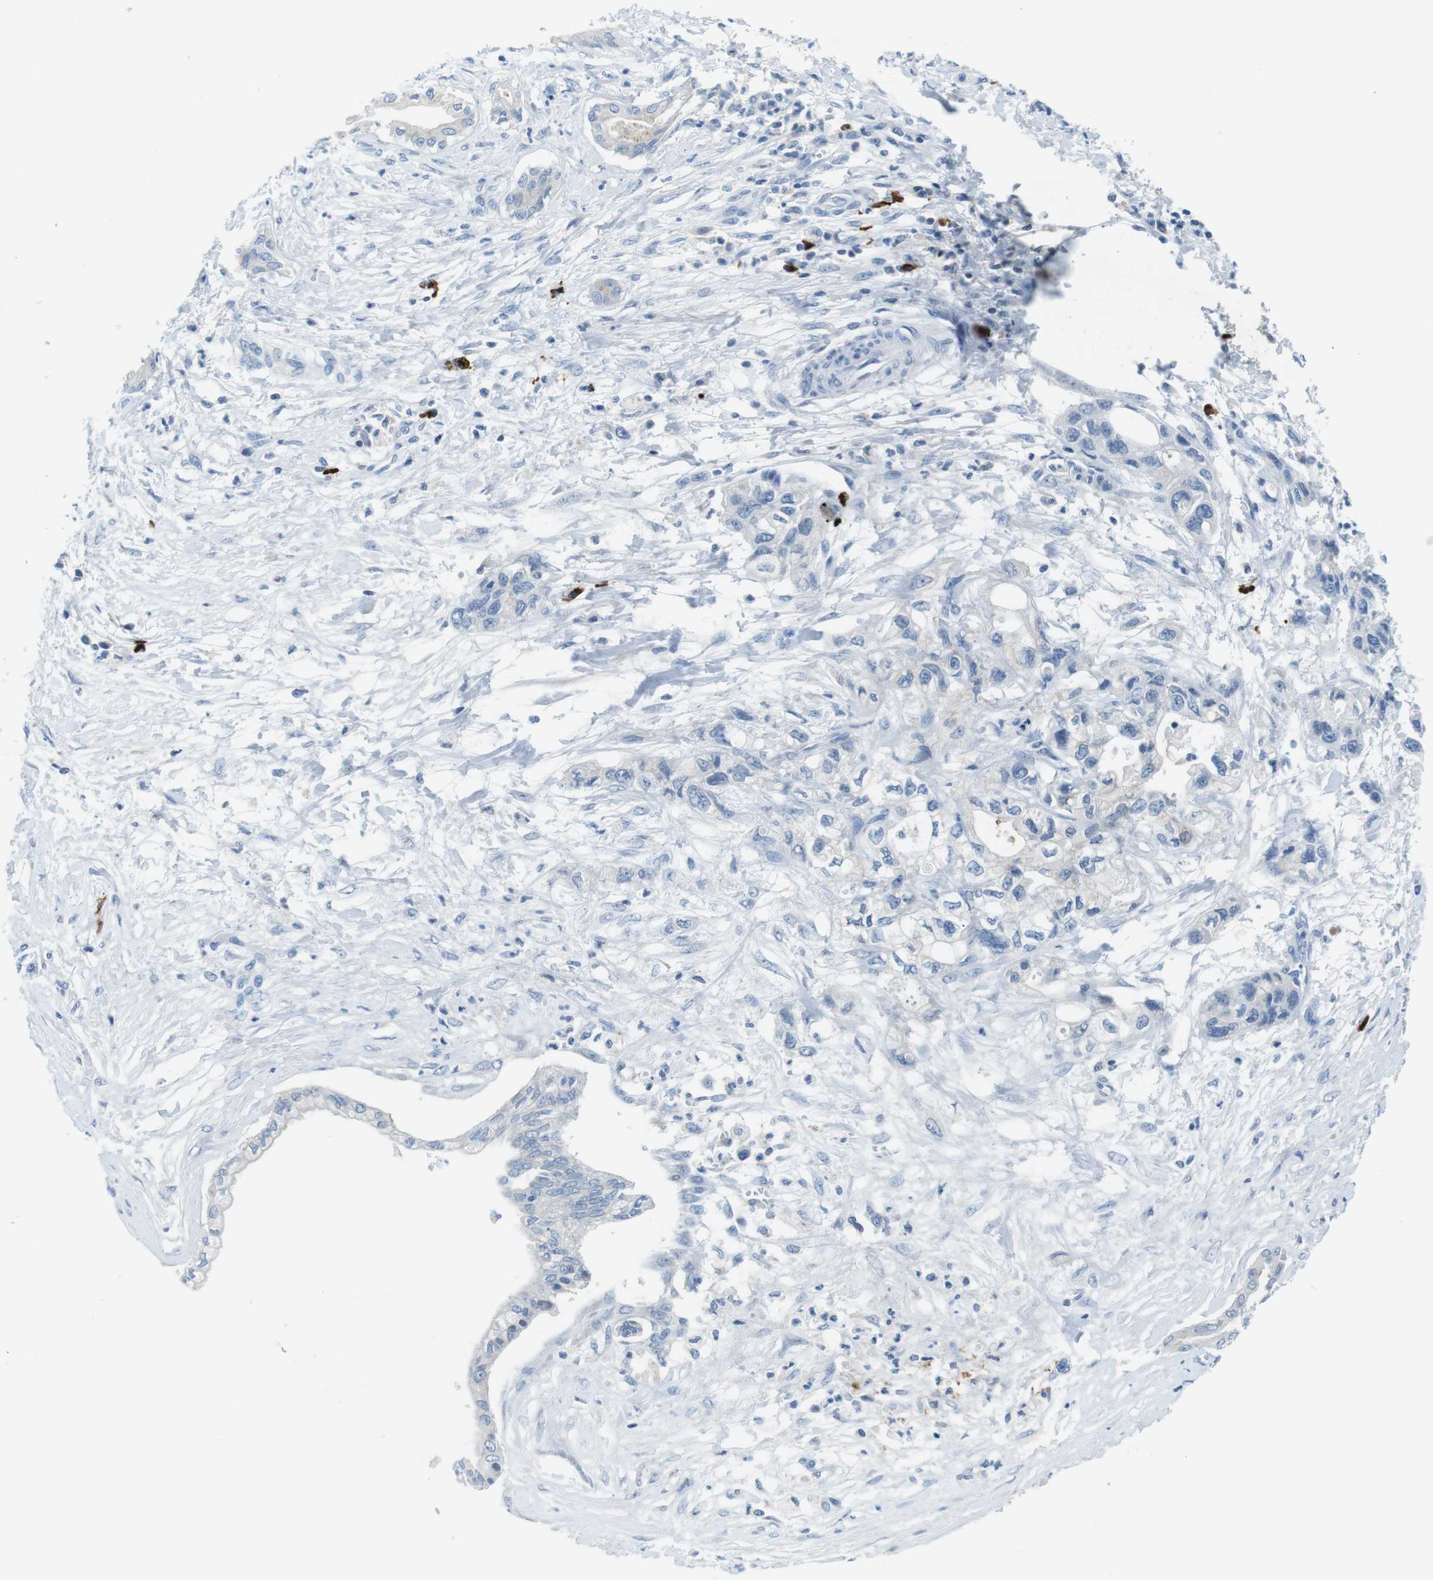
{"staining": {"intensity": "negative", "quantity": "none", "location": "none"}, "tissue": "pancreatic cancer", "cell_type": "Tumor cells", "image_type": "cancer", "snomed": [{"axis": "morphology", "description": "Adenocarcinoma, NOS"}, {"axis": "topography", "description": "Pancreas"}], "caption": "The photomicrograph reveals no significant positivity in tumor cells of pancreatic cancer (adenocarcinoma). (DAB IHC with hematoxylin counter stain).", "gene": "SLC35A3", "patient": {"sex": "male", "age": 56}}